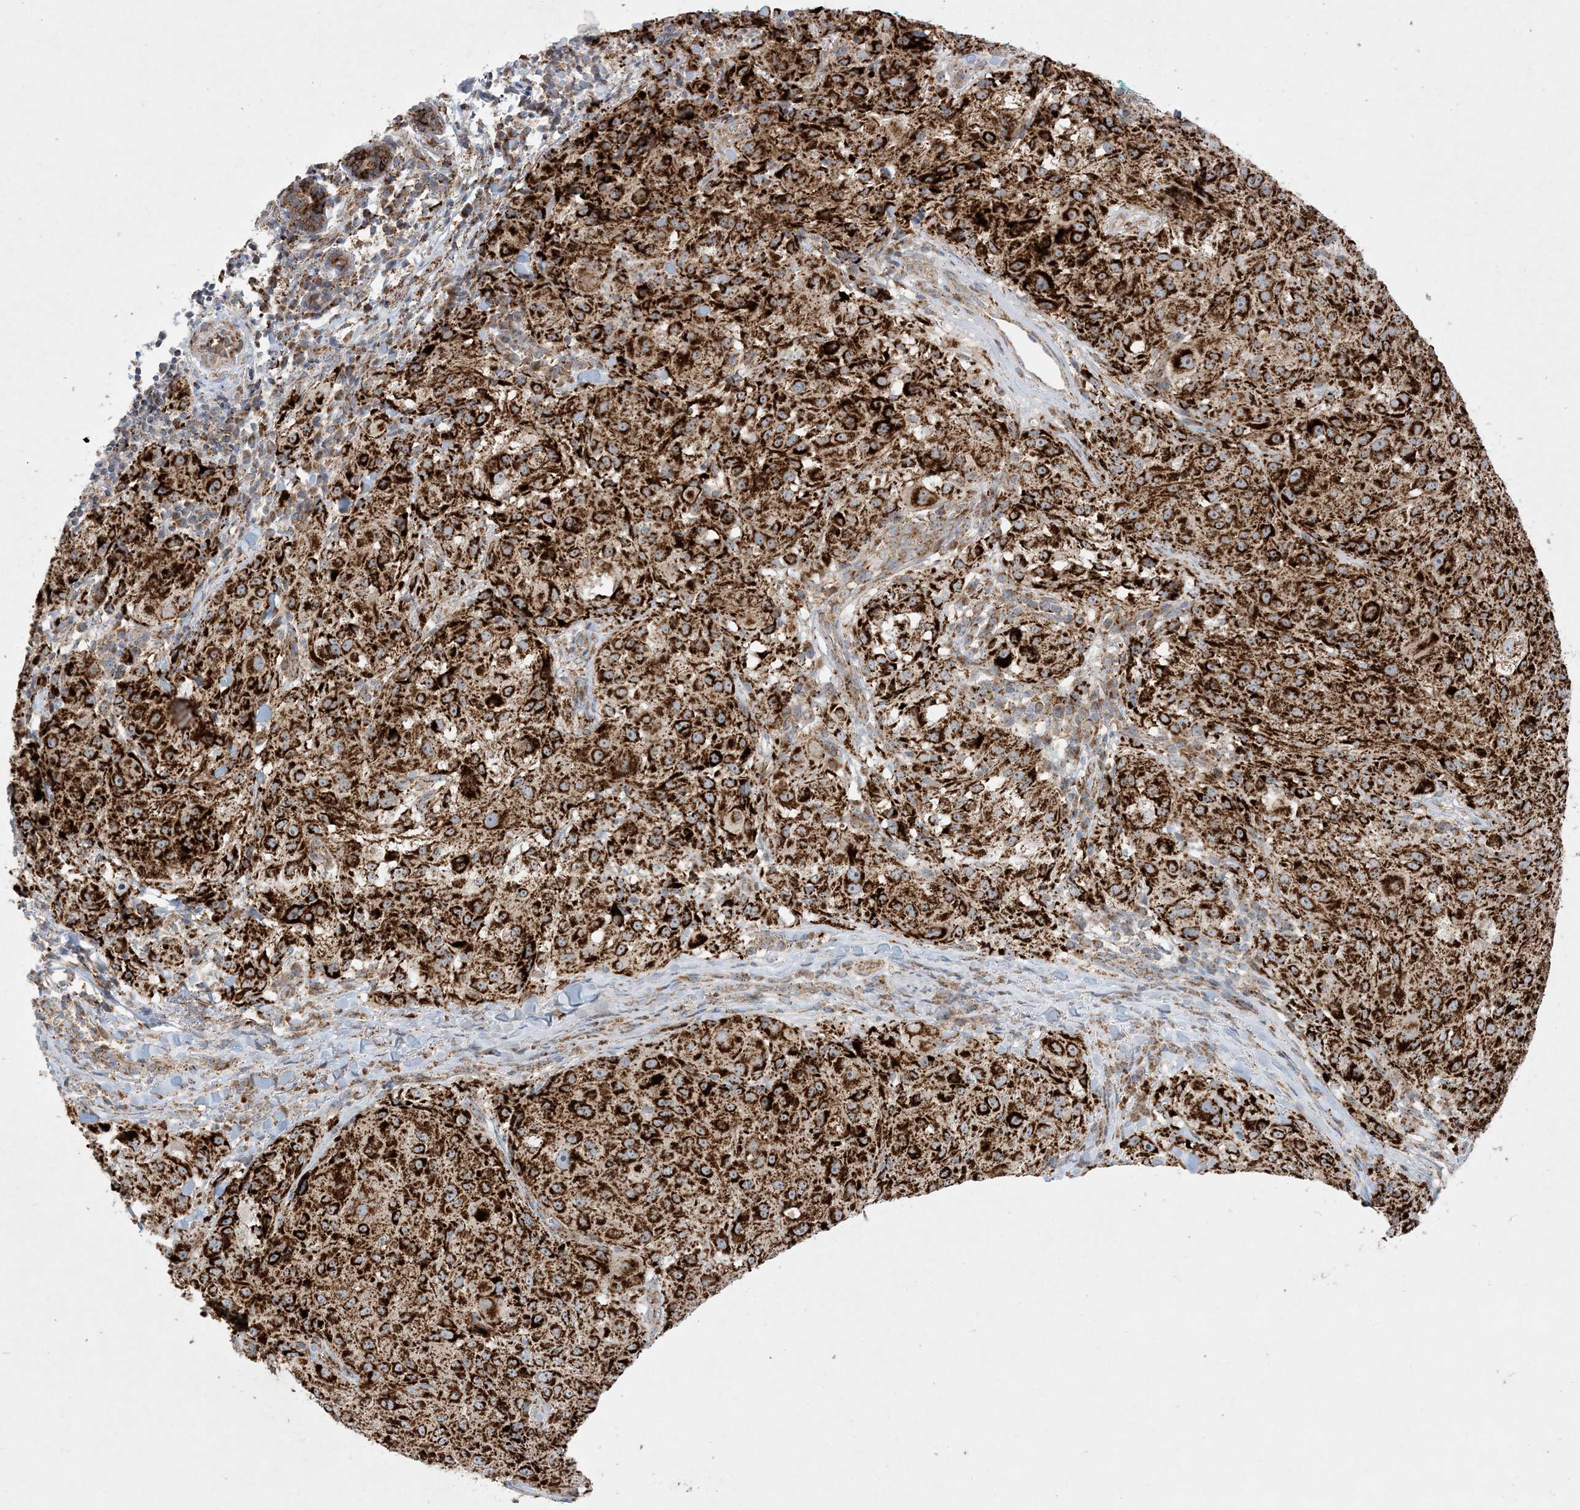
{"staining": {"intensity": "strong", "quantity": ">75%", "location": "cytoplasmic/membranous"}, "tissue": "melanoma", "cell_type": "Tumor cells", "image_type": "cancer", "snomed": [{"axis": "morphology", "description": "Necrosis, NOS"}, {"axis": "morphology", "description": "Malignant melanoma, NOS"}, {"axis": "topography", "description": "Skin"}], "caption": "The photomicrograph shows immunohistochemical staining of malignant melanoma. There is strong cytoplasmic/membranous positivity is seen in approximately >75% of tumor cells.", "gene": "NDUFAF3", "patient": {"sex": "female", "age": 87}}